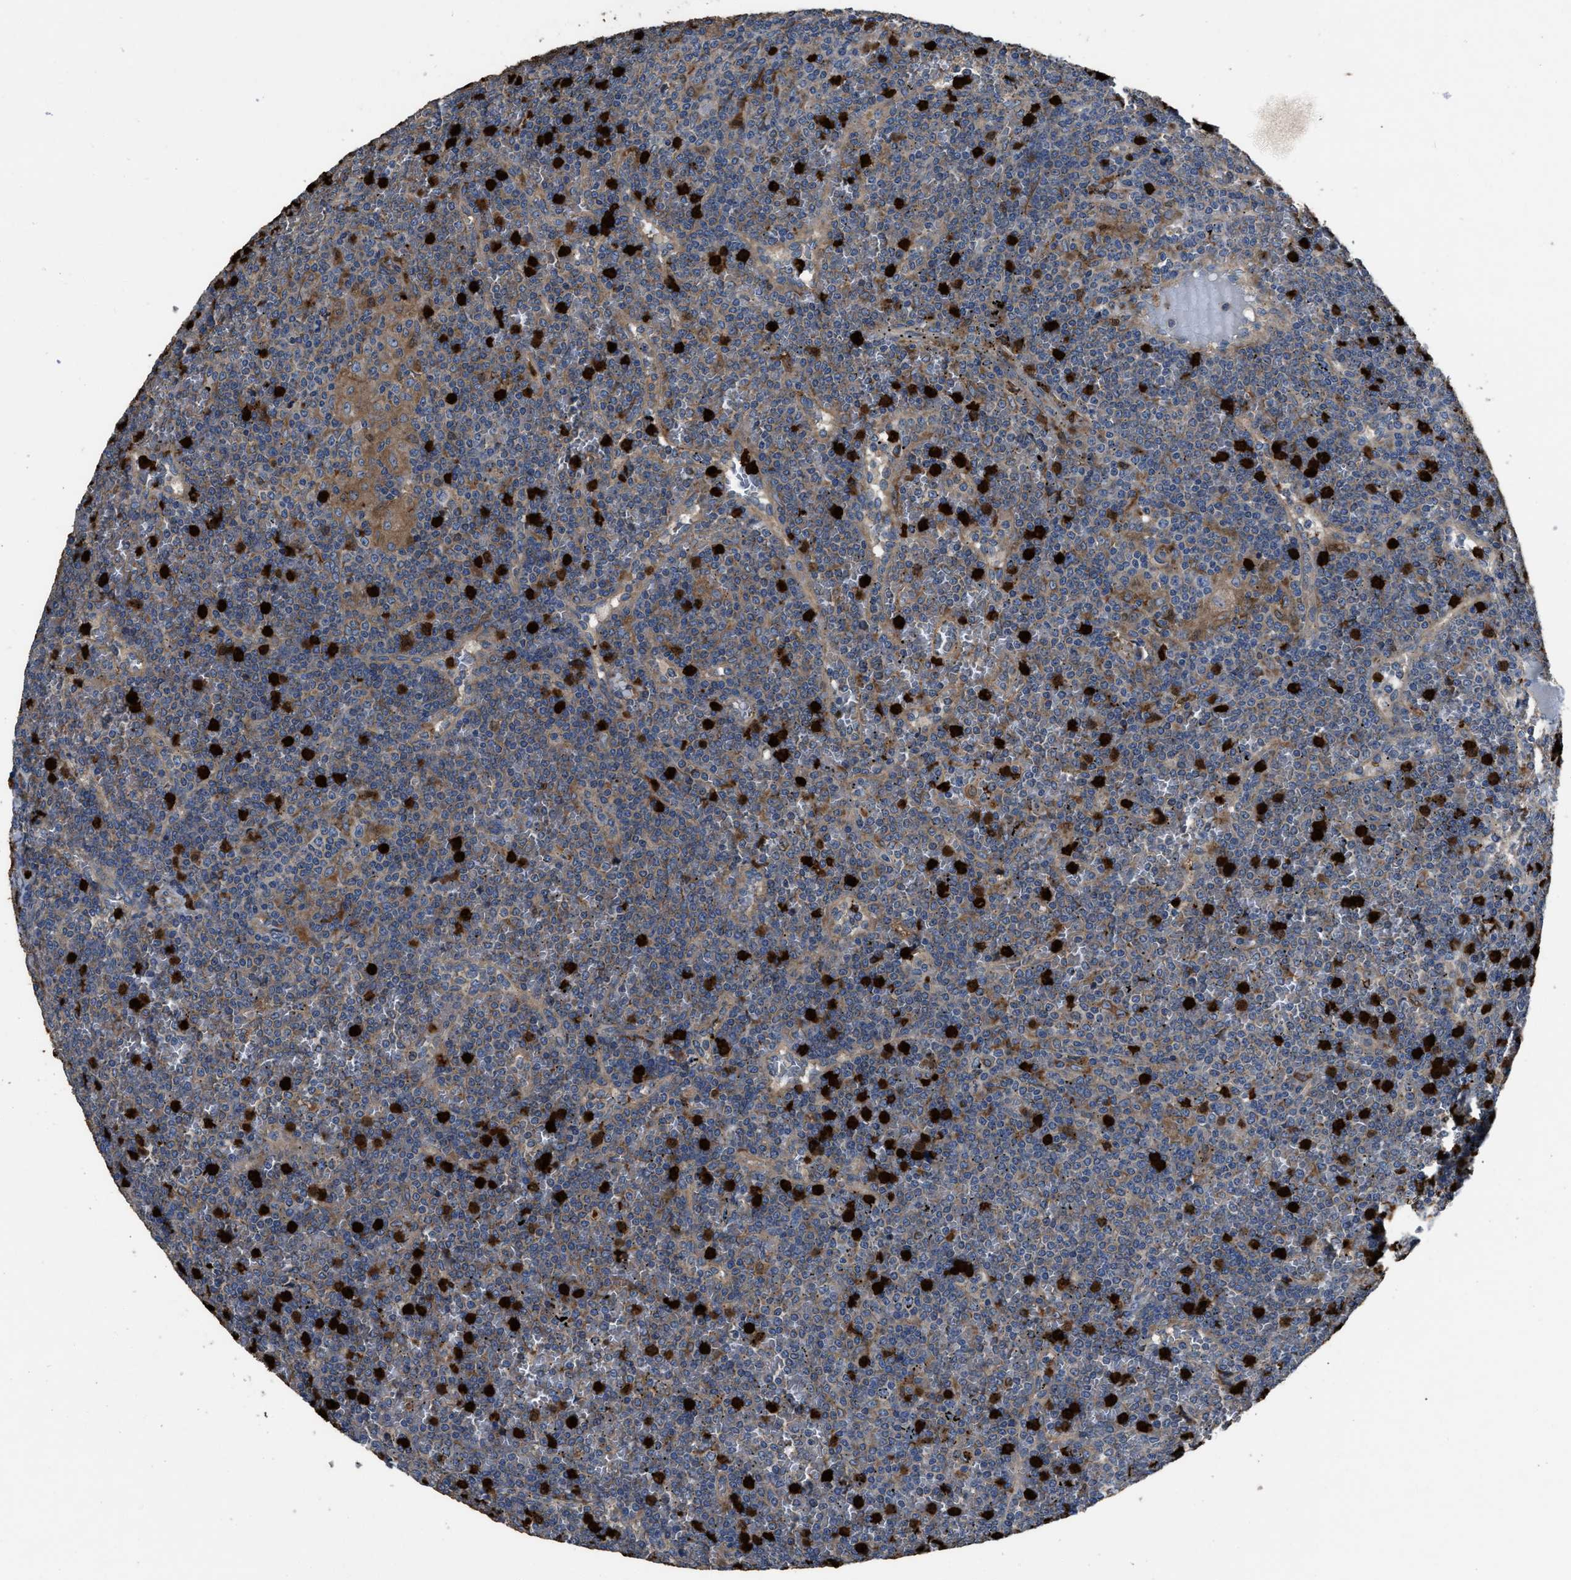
{"staining": {"intensity": "weak", "quantity": ">75%", "location": "cytoplasmic/membranous"}, "tissue": "lymphoma", "cell_type": "Tumor cells", "image_type": "cancer", "snomed": [{"axis": "morphology", "description": "Malignant lymphoma, non-Hodgkin's type, Low grade"}, {"axis": "topography", "description": "Spleen"}], "caption": "Immunohistochemical staining of lymphoma displays low levels of weak cytoplasmic/membranous positivity in about >75% of tumor cells.", "gene": "ANGPT1", "patient": {"sex": "female", "age": 19}}